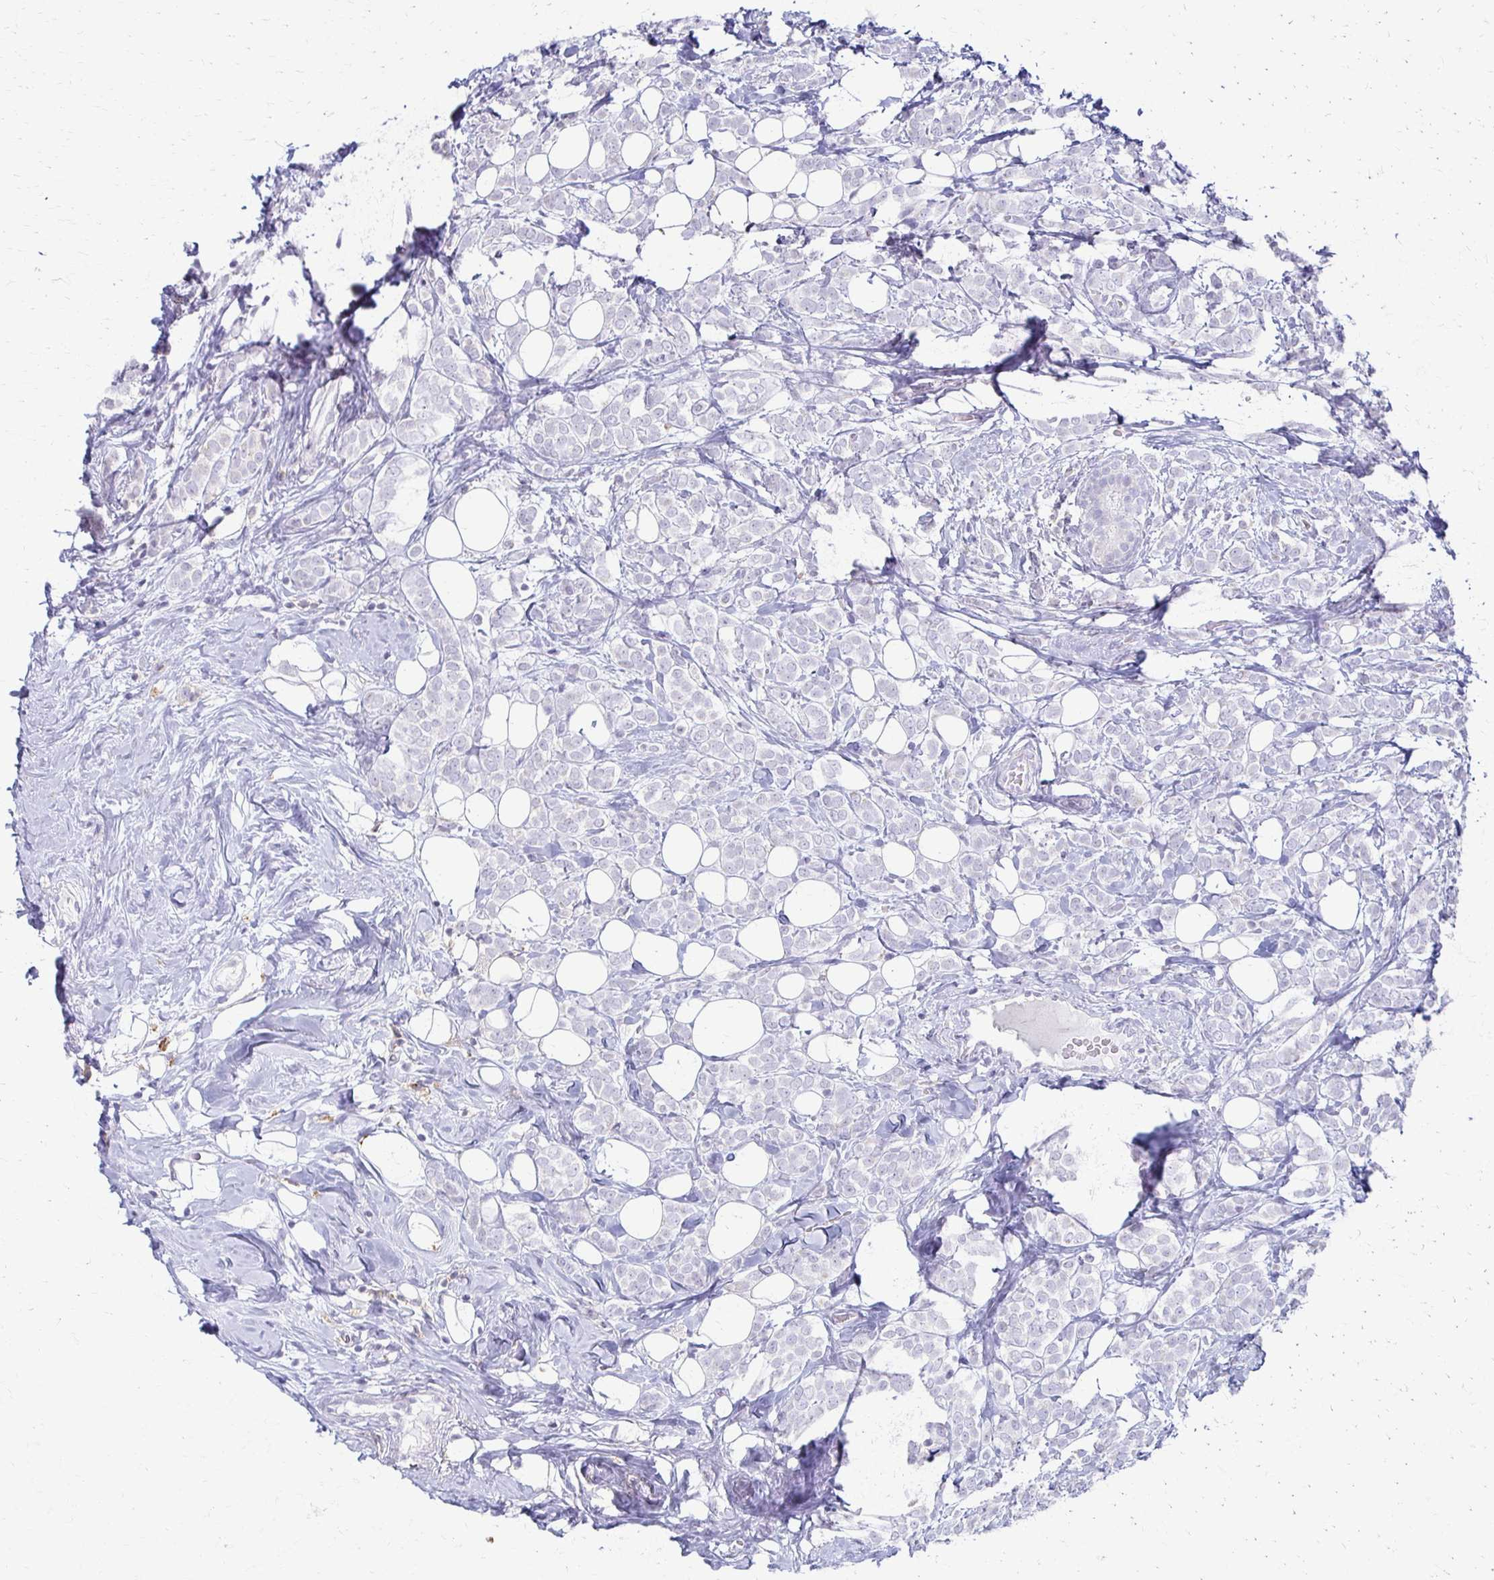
{"staining": {"intensity": "negative", "quantity": "none", "location": "none"}, "tissue": "breast cancer", "cell_type": "Tumor cells", "image_type": "cancer", "snomed": [{"axis": "morphology", "description": "Lobular carcinoma"}, {"axis": "topography", "description": "Breast"}], "caption": "A micrograph of breast cancer (lobular carcinoma) stained for a protein shows no brown staining in tumor cells.", "gene": "FCGR2B", "patient": {"sex": "female", "age": 49}}